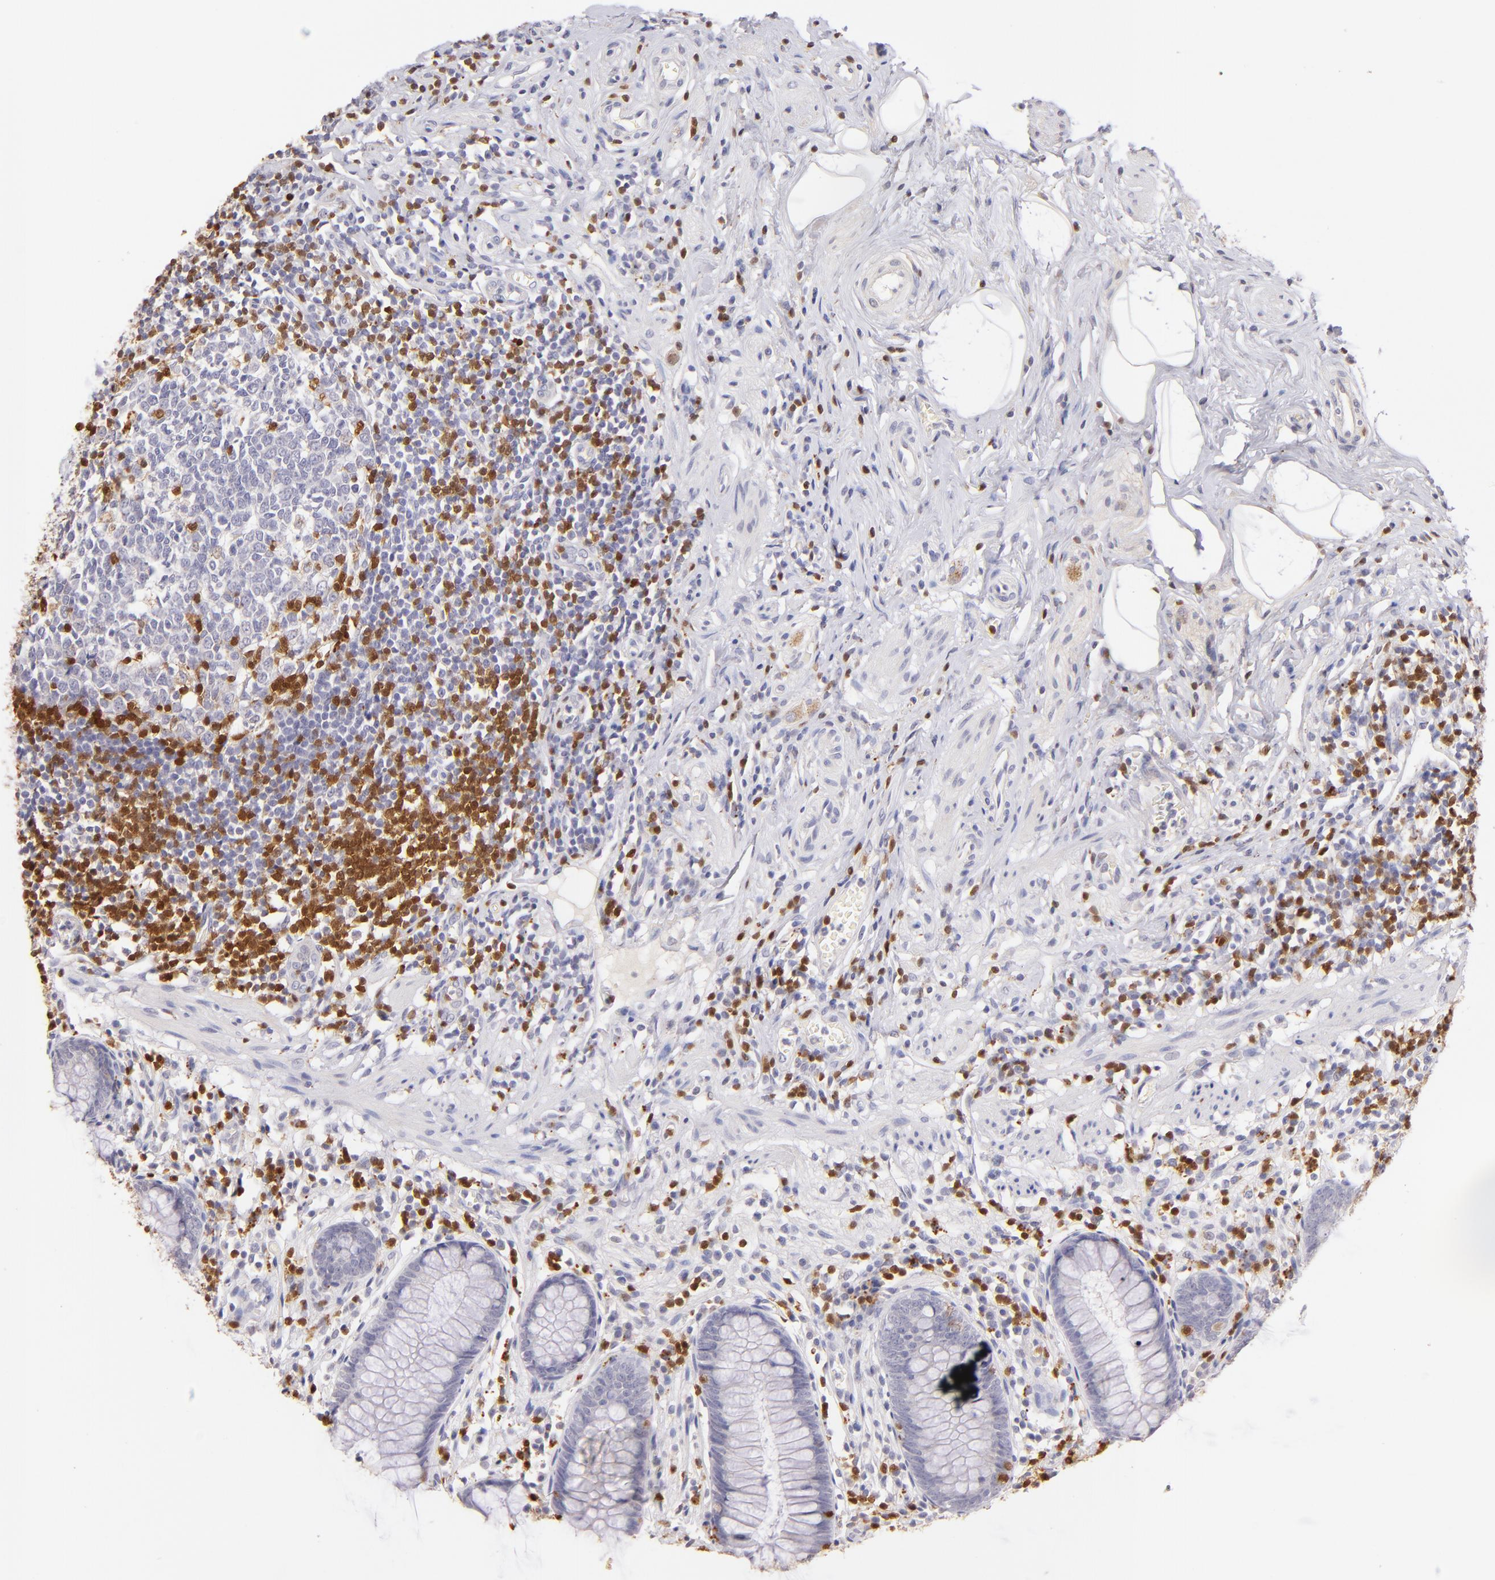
{"staining": {"intensity": "negative", "quantity": "none", "location": "none"}, "tissue": "appendix", "cell_type": "Glandular cells", "image_type": "normal", "snomed": [{"axis": "morphology", "description": "Normal tissue, NOS"}, {"axis": "topography", "description": "Appendix"}], "caption": "IHC of unremarkable human appendix exhibits no positivity in glandular cells.", "gene": "ZAP70", "patient": {"sex": "male", "age": 38}}